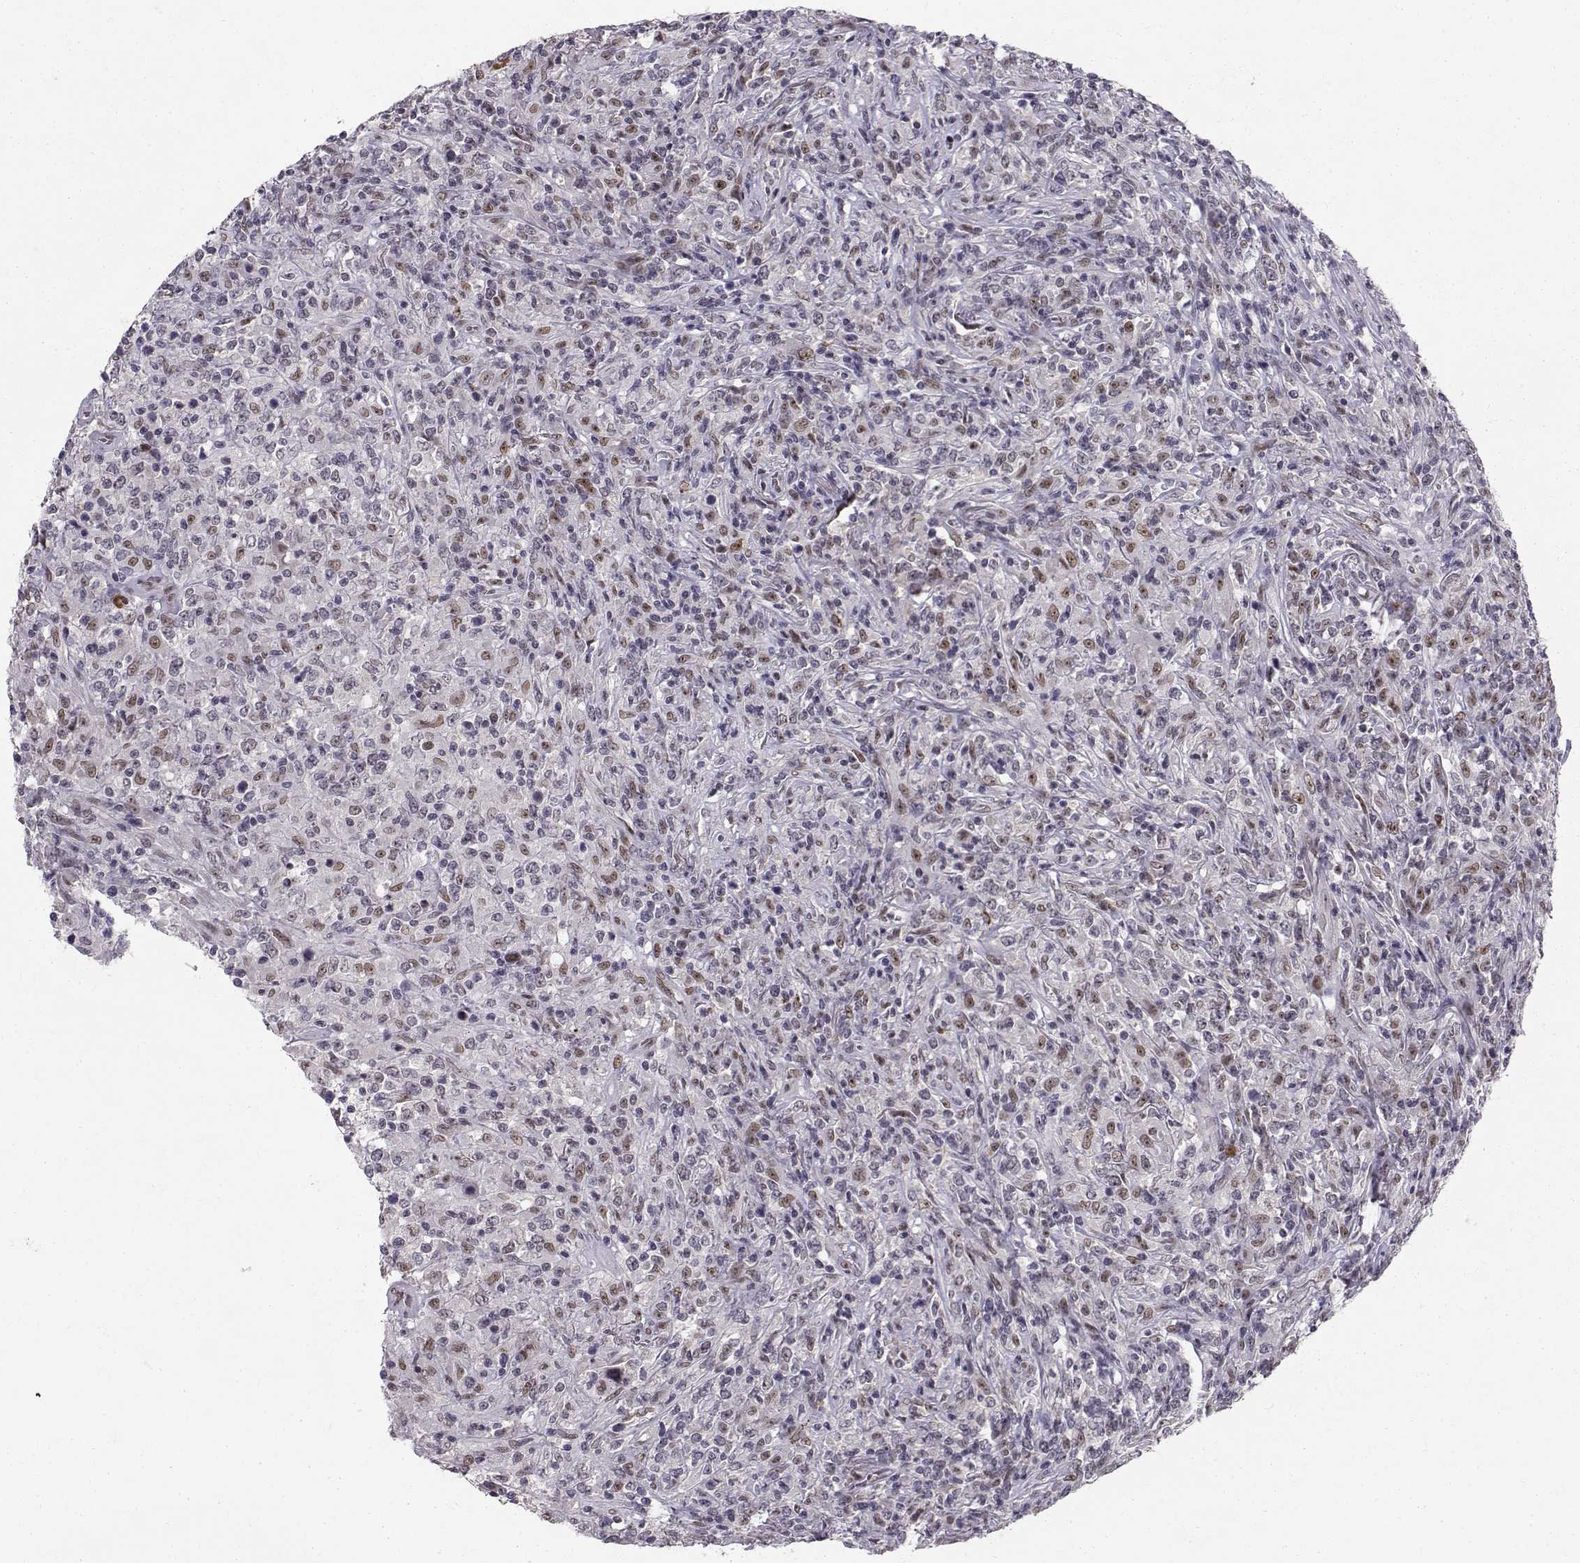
{"staining": {"intensity": "moderate", "quantity": "<25%", "location": "nuclear"}, "tissue": "lymphoma", "cell_type": "Tumor cells", "image_type": "cancer", "snomed": [{"axis": "morphology", "description": "Malignant lymphoma, non-Hodgkin's type, High grade"}, {"axis": "topography", "description": "Lung"}], "caption": "A micrograph of human lymphoma stained for a protein shows moderate nuclear brown staining in tumor cells.", "gene": "RPP38", "patient": {"sex": "male", "age": 79}}